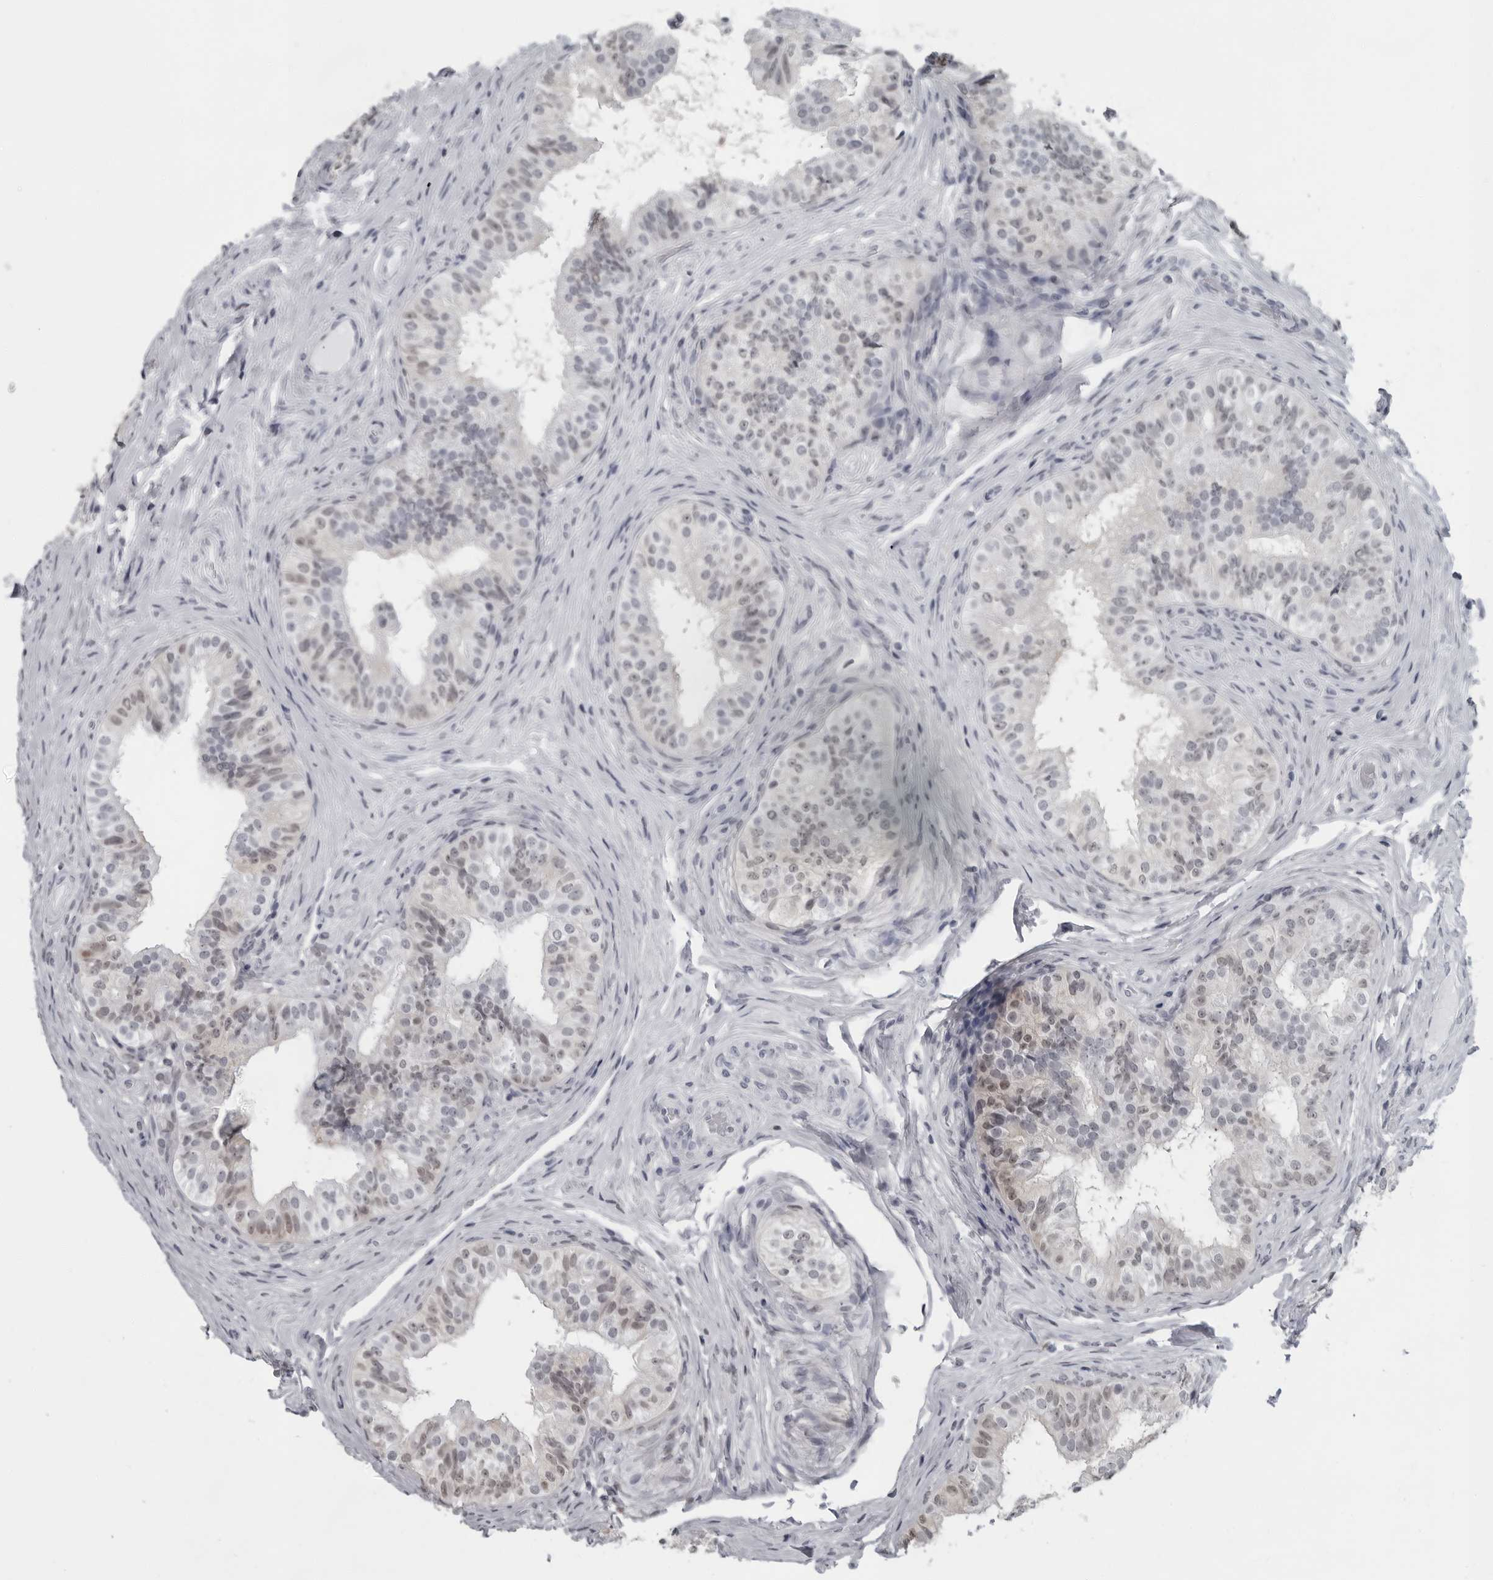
{"staining": {"intensity": "moderate", "quantity": "25%-75%", "location": "nuclear"}, "tissue": "epididymis", "cell_type": "Glandular cells", "image_type": "normal", "snomed": [{"axis": "morphology", "description": "Normal tissue, NOS"}, {"axis": "topography", "description": "Epididymis"}], "caption": "Immunohistochemical staining of normal epididymis shows moderate nuclear protein positivity in approximately 25%-75% of glandular cells. (DAB IHC, brown staining for protein, blue staining for nuclei).", "gene": "LZIC", "patient": {"sex": "male", "age": 49}}